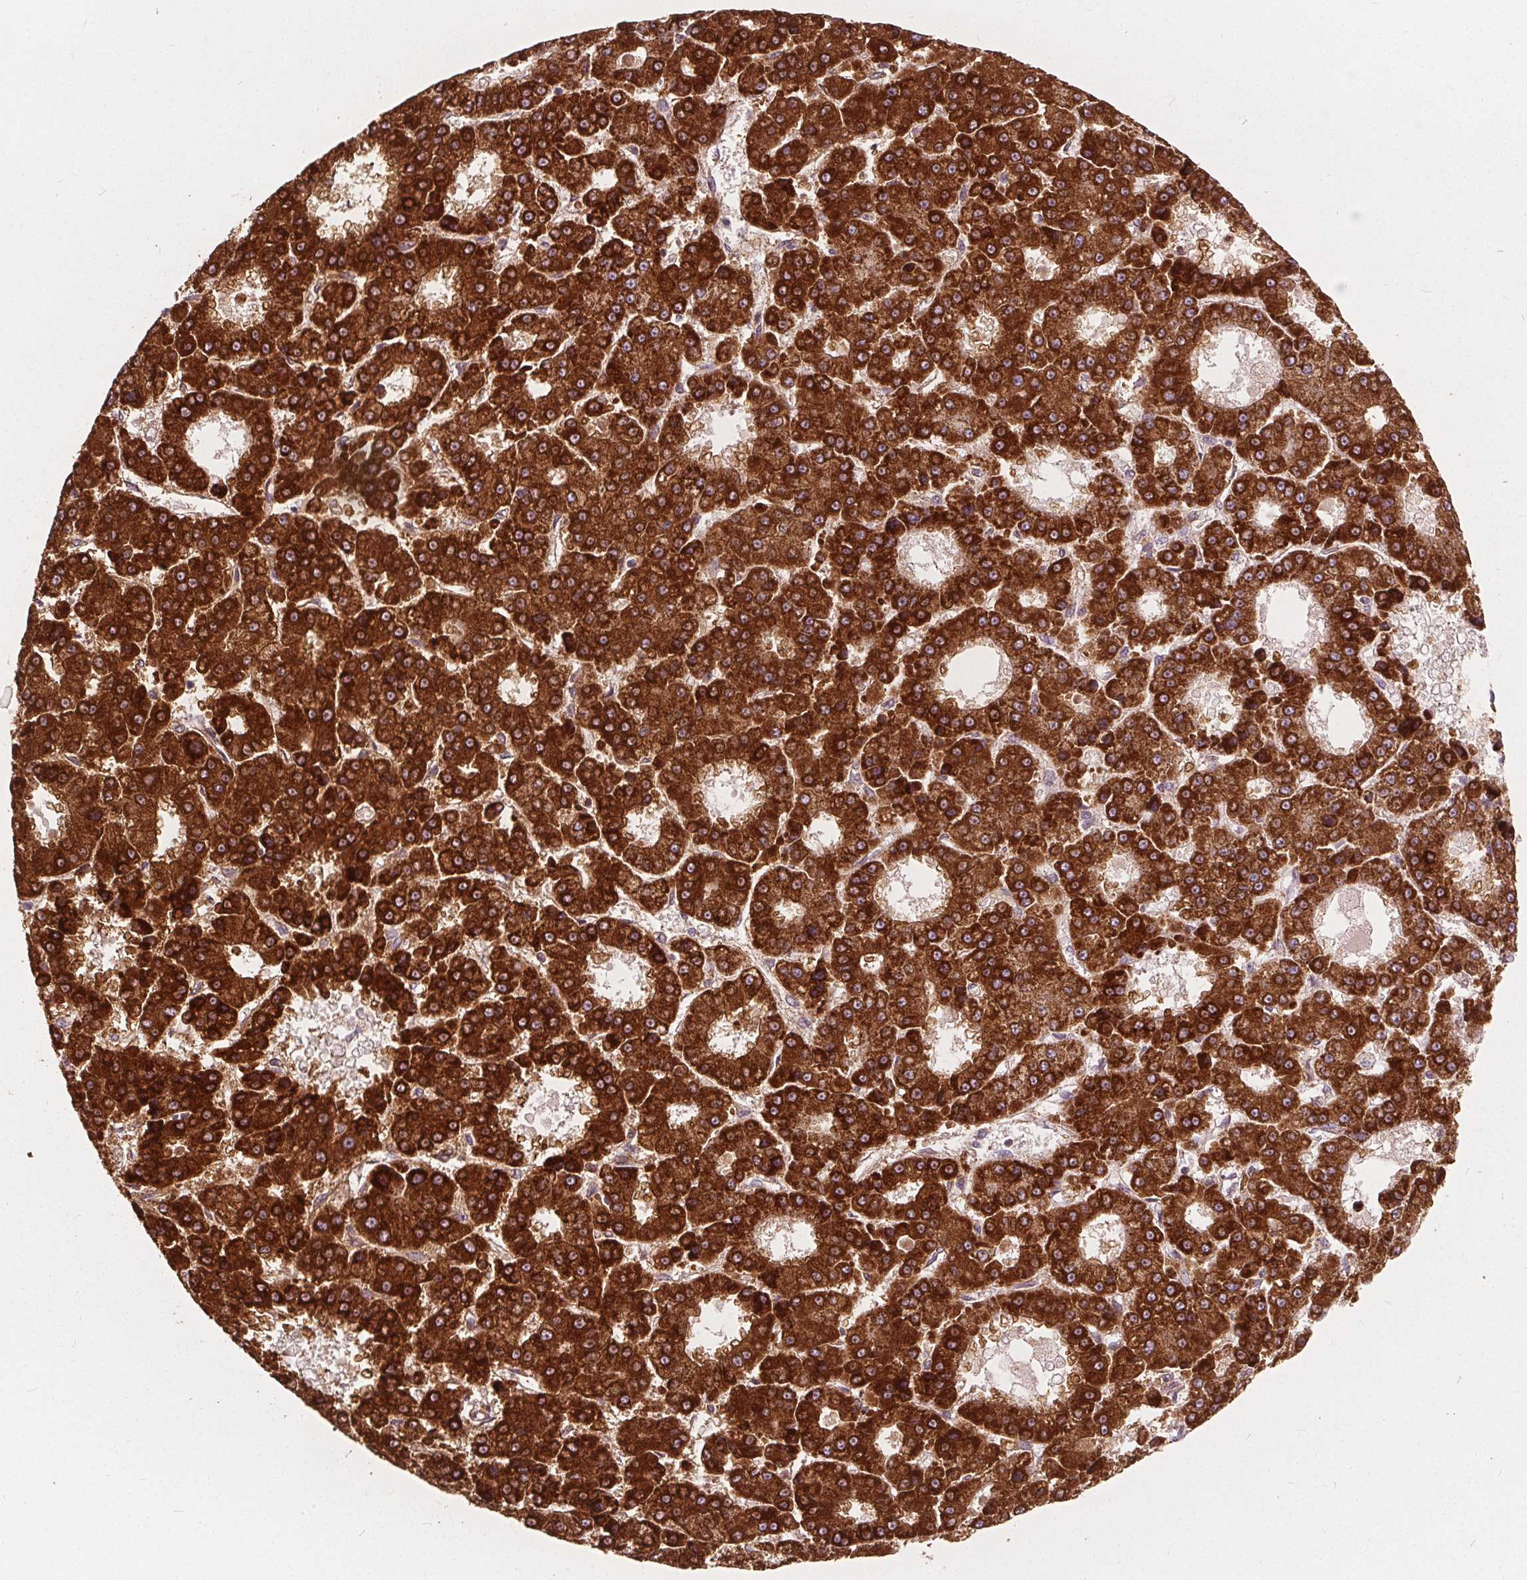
{"staining": {"intensity": "strong", "quantity": ">75%", "location": "cytoplasmic/membranous"}, "tissue": "liver cancer", "cell_type": "Tumor cells", "image_type": "cancer", "snomed": [{"axis": "morphology", "description": "Carcinoma, Hepatocellular, NOS"}, {"axis": "topography", "description": "Liver"}], "caption": "About >75% of tumor cells in liver cancer show strong cytoplasmic/membranous protein staining as visualized by brown immunohistochemical staining.", "gene": "ECI2", "patient": {"sex": "male", "age": 70}}